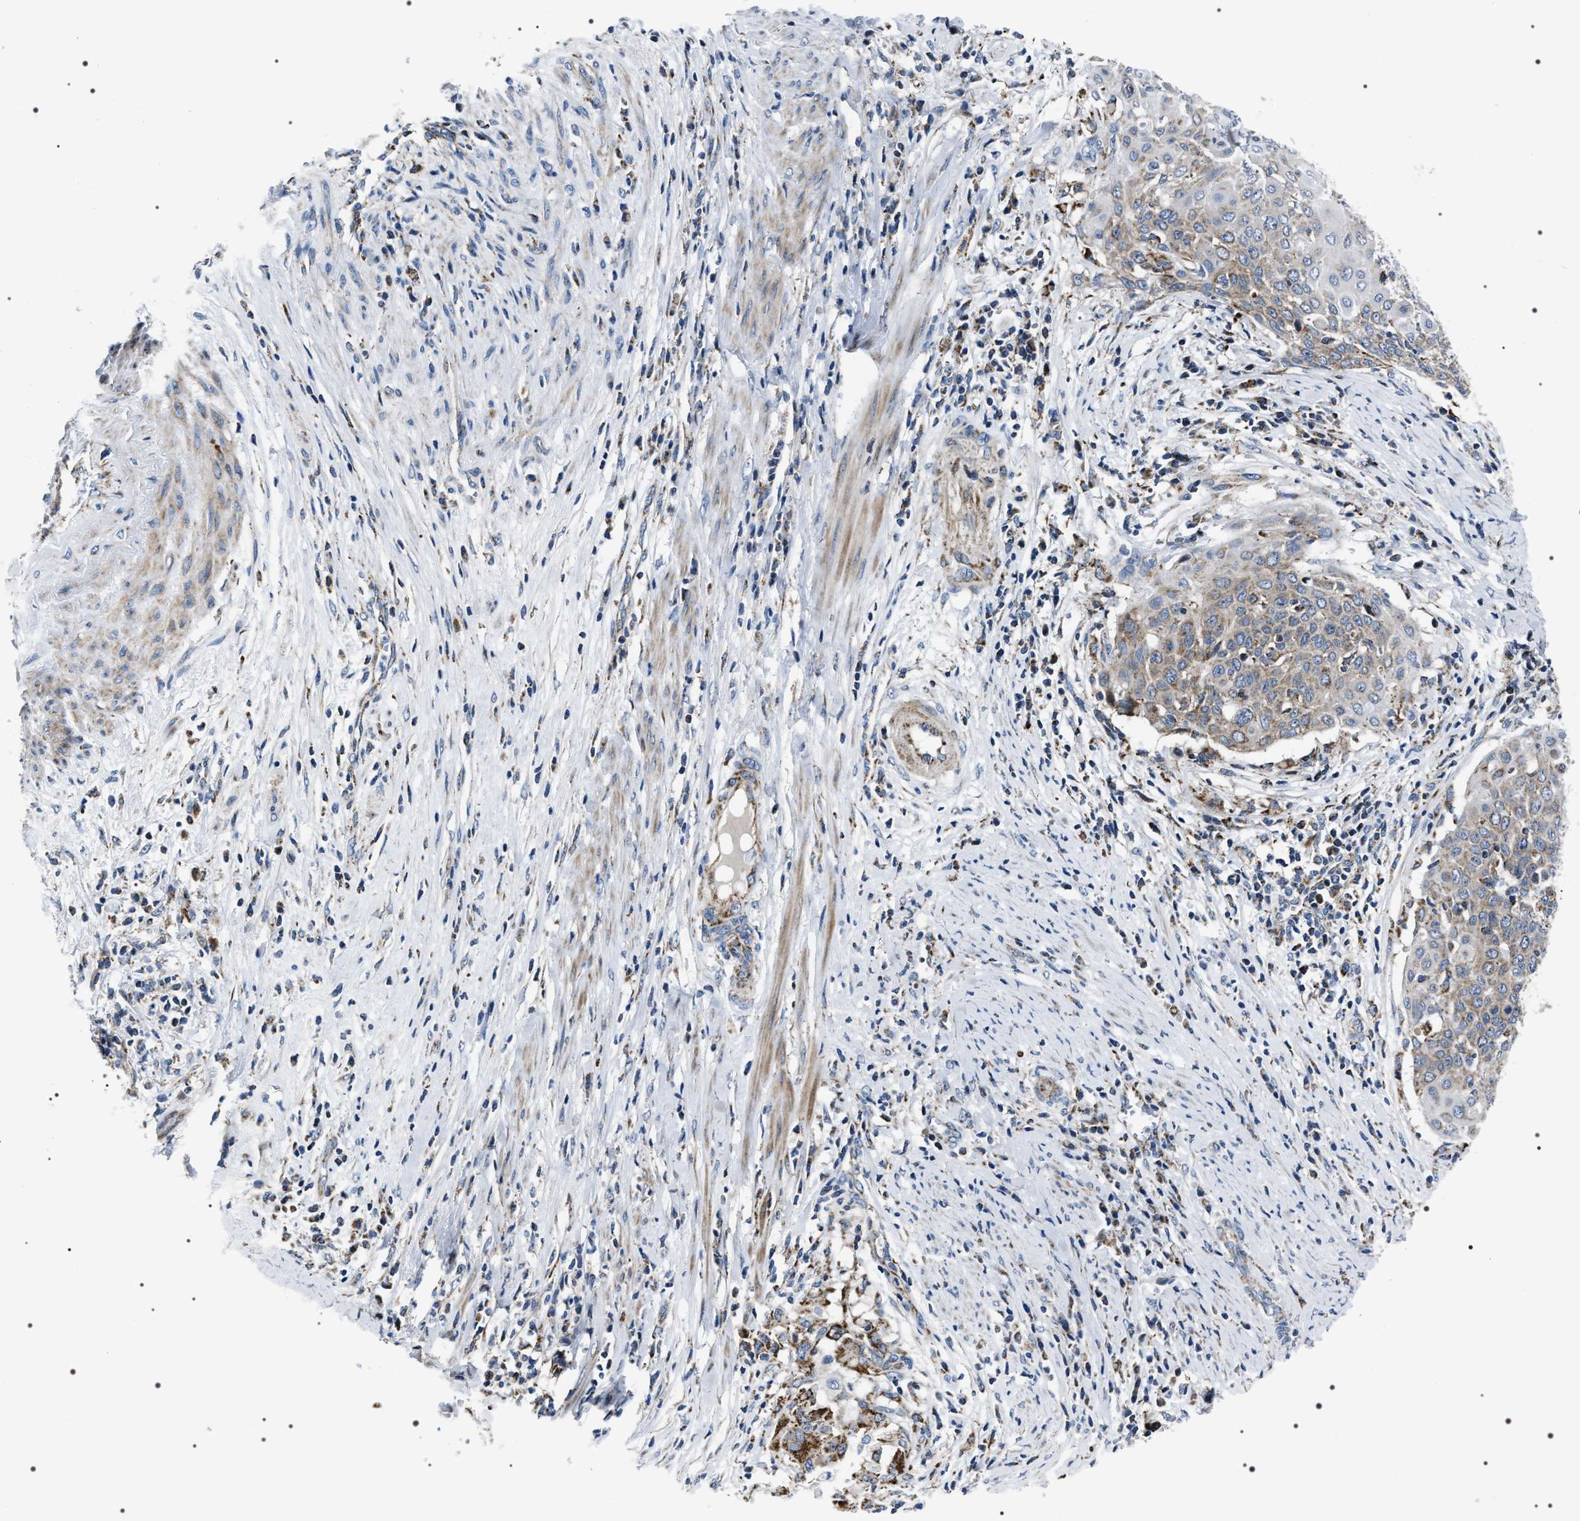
{"staining": {"intensity": "moderate", "quantity": ">75%", "location": "cytoplasmic/membranous"}, "tissue": "cervical cancer", "cell_type": "Tumor cells", "image_type": "cancer", "snomed": [{"axis": "morphology", "description": "Squamous cell carcinoma, NOS"}, {"axis": "topography", "description": "Cervix"}], "caption": "Moderate cytoplasmic/membranous protein staining is identified in approximately >75% of tumor cells in cervical squamous cell carcinoma. Ihc stains the protein of interest in brown and the nuclei are stained blue.", "gene": "NTMT1", "patient": {"sex": "female", "age": 39}}